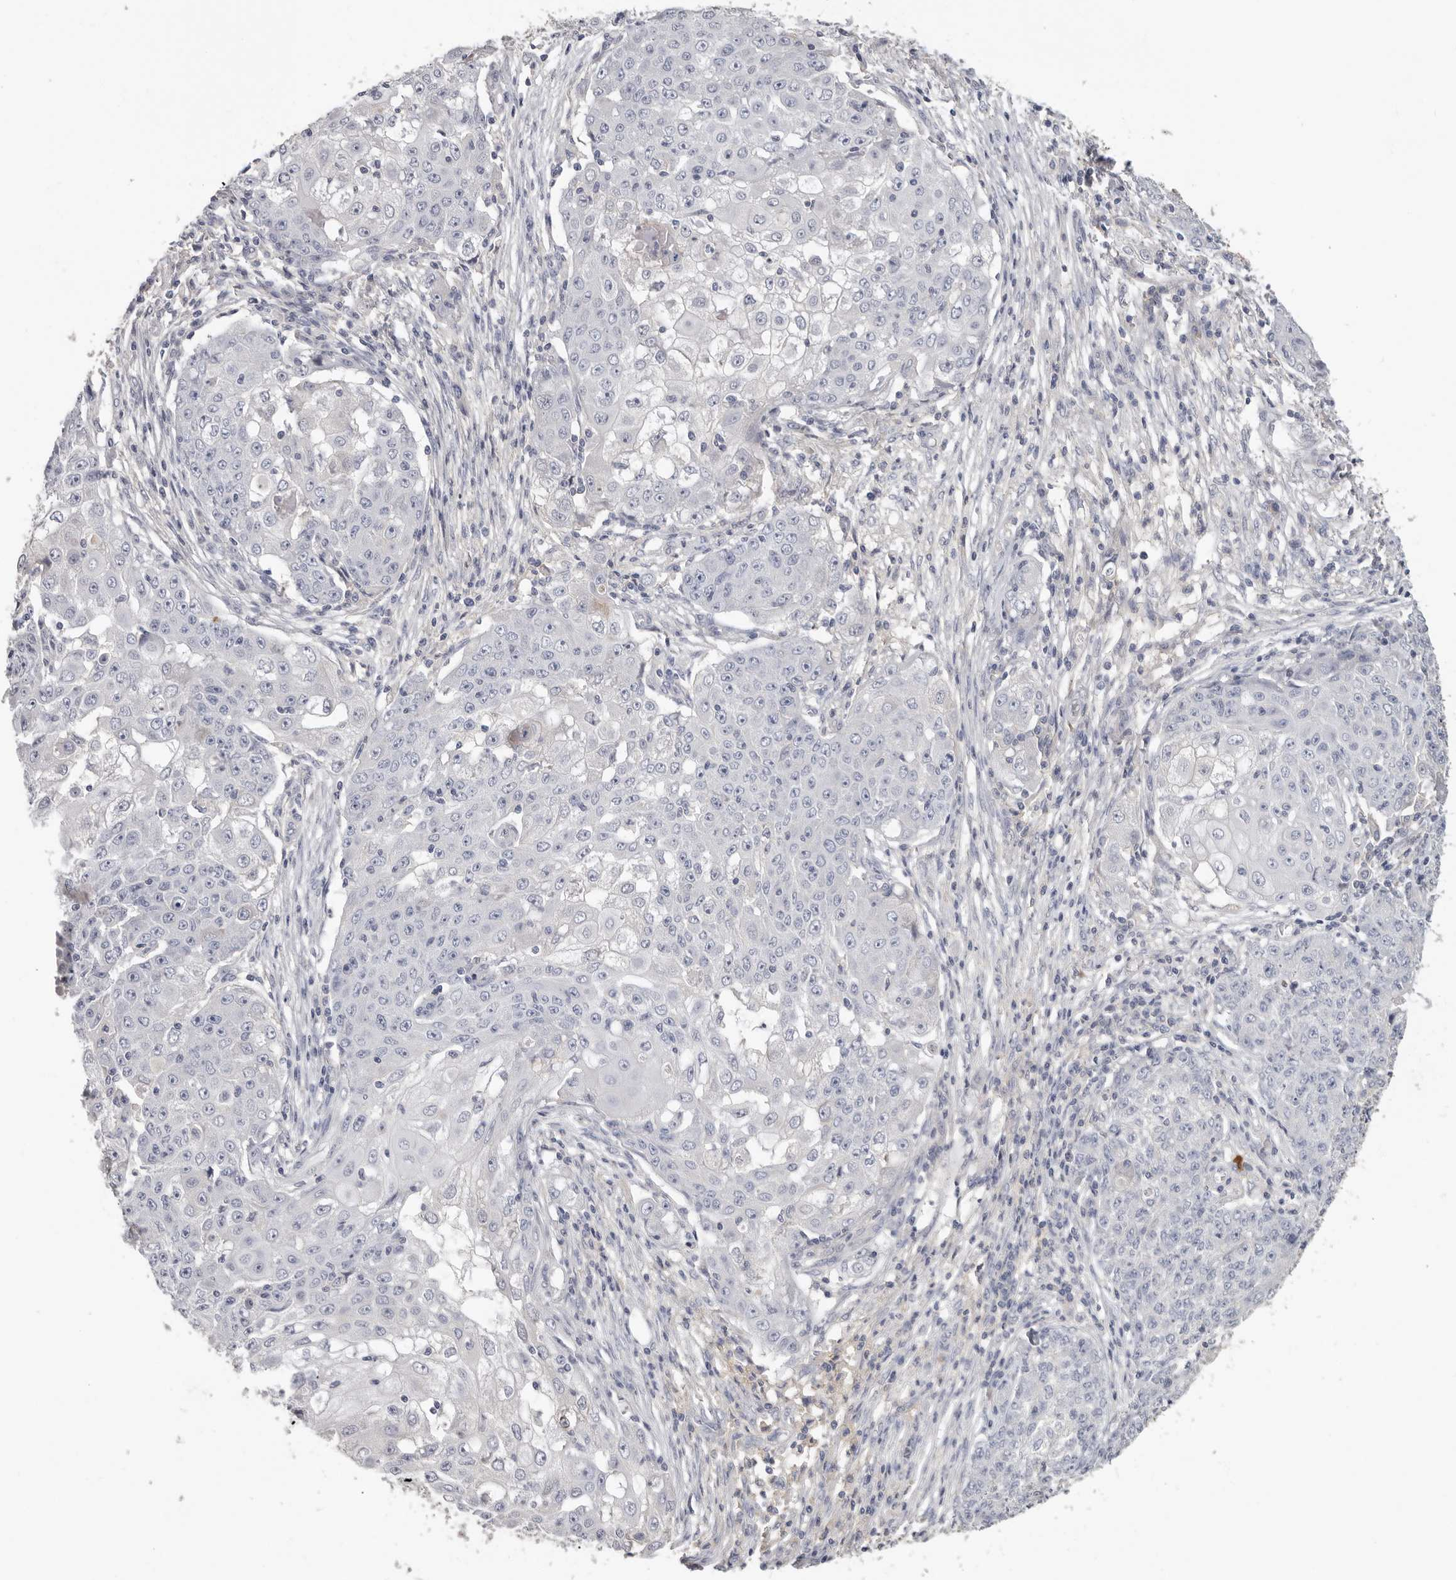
{"staining": {"intensity": "negative", "quantity": "none", "location": "none"}, "tissue": "ovarian cancer", "cell_type": "Tumor cells", "image_type": "cancer", "snomed": [{"axis": "morphology", "description": "Carcinoma, endometroid"}, {"axis": "topography", "description": "Ovary"}], "caption": "A high-resolution histopathology image shows IHC staining of ovarian cancer, which reveals no significant staining in tumor cells.", "gene": "WDTC1", "patient": {"sex": "female", "age": 42}}